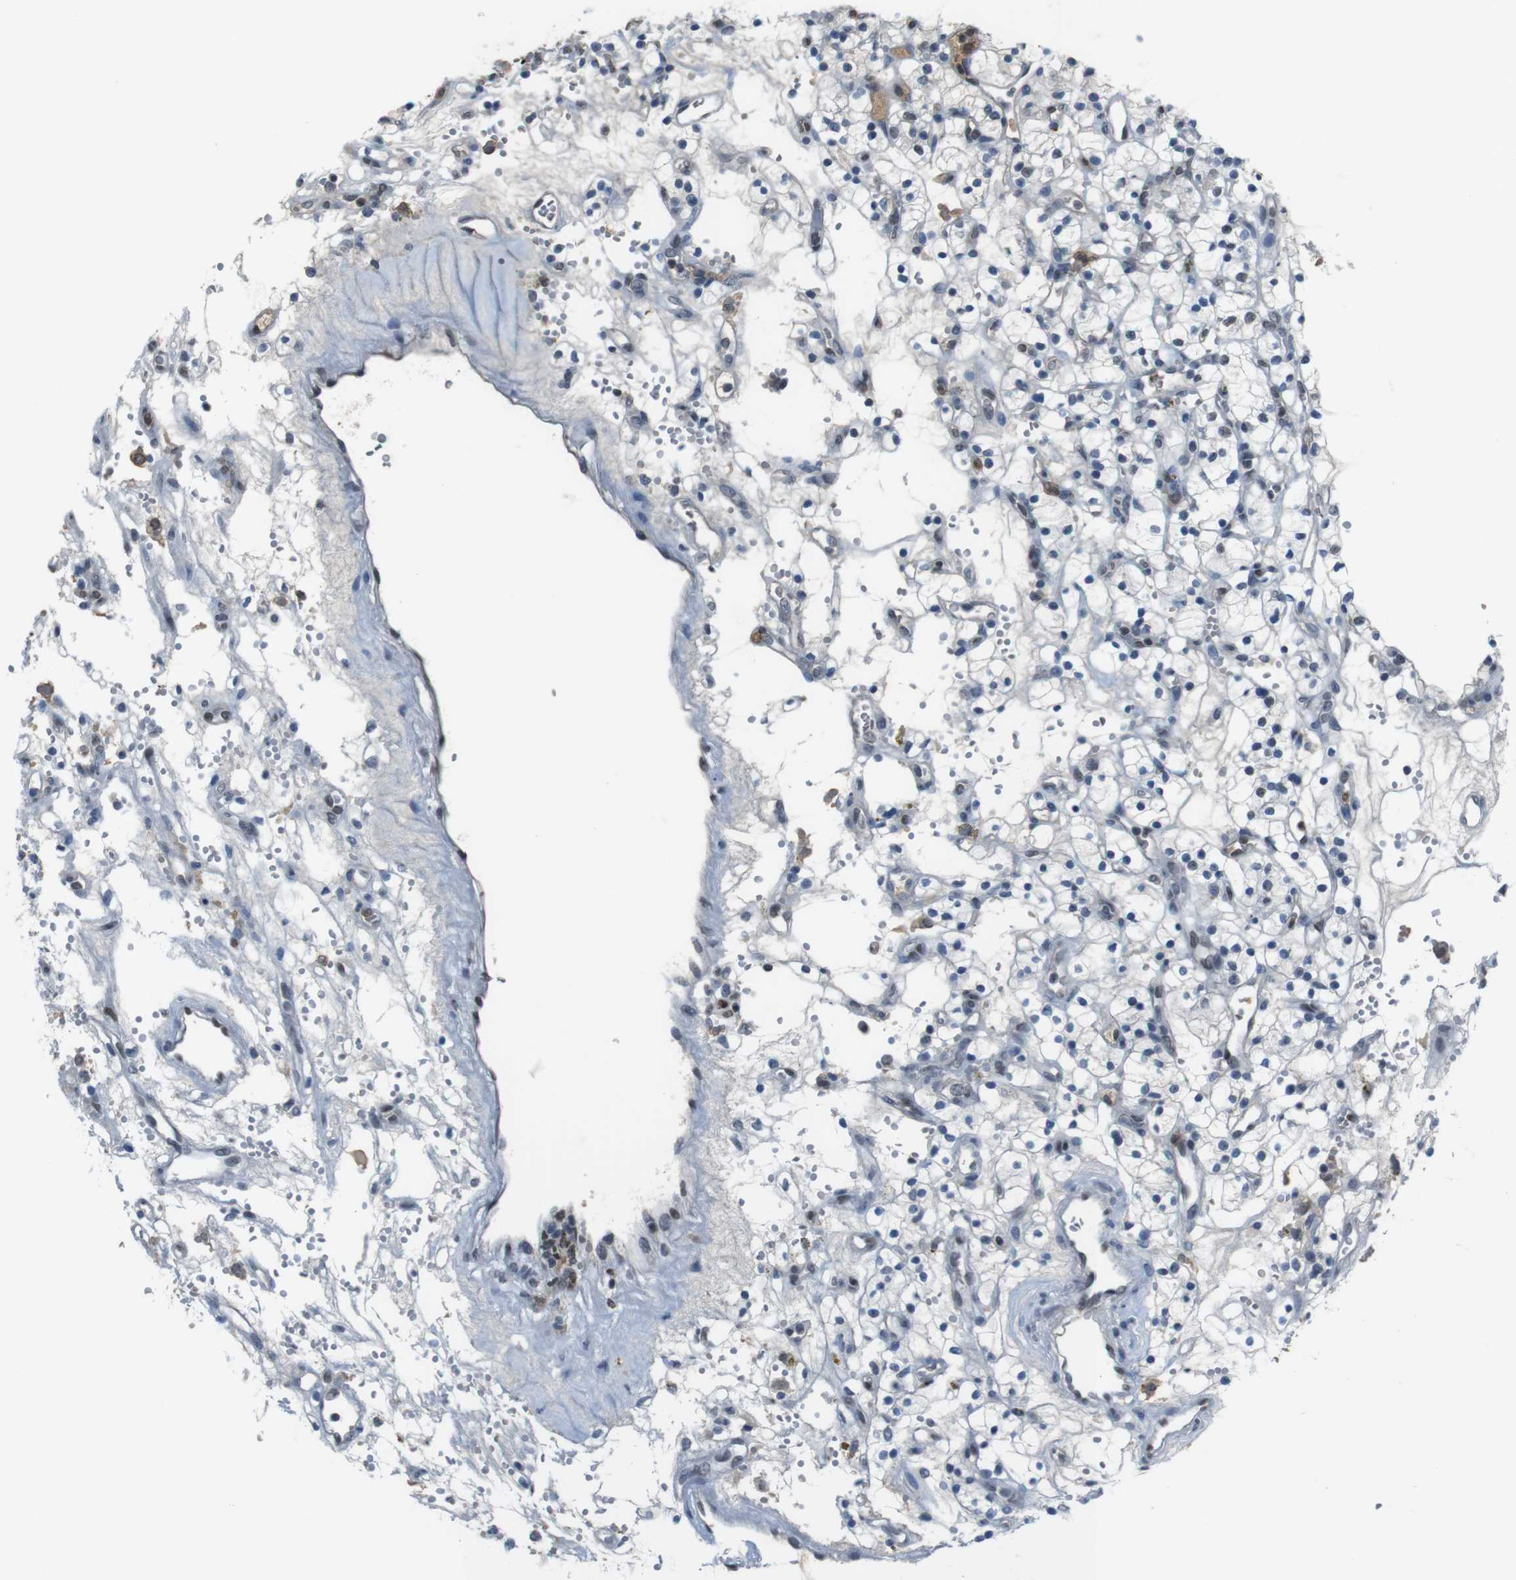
{"staining": {"intensity": "negative", "quantity": "none", "location": "none"}, "tissue": "renal cancer", "cell_type": "Tumor cells", "image_type": "cancer", "snomed": [{"axis": "morphology", "description": "Adenocarcinoma, NOS"}, {"axis": "topography", "description": "Kidney"}], "caption": "Protein analysis of renal cancer displays no significant expression in tumor cells.", "gene": "SUB1", "patient": {"sex": "female", "age": 57}}